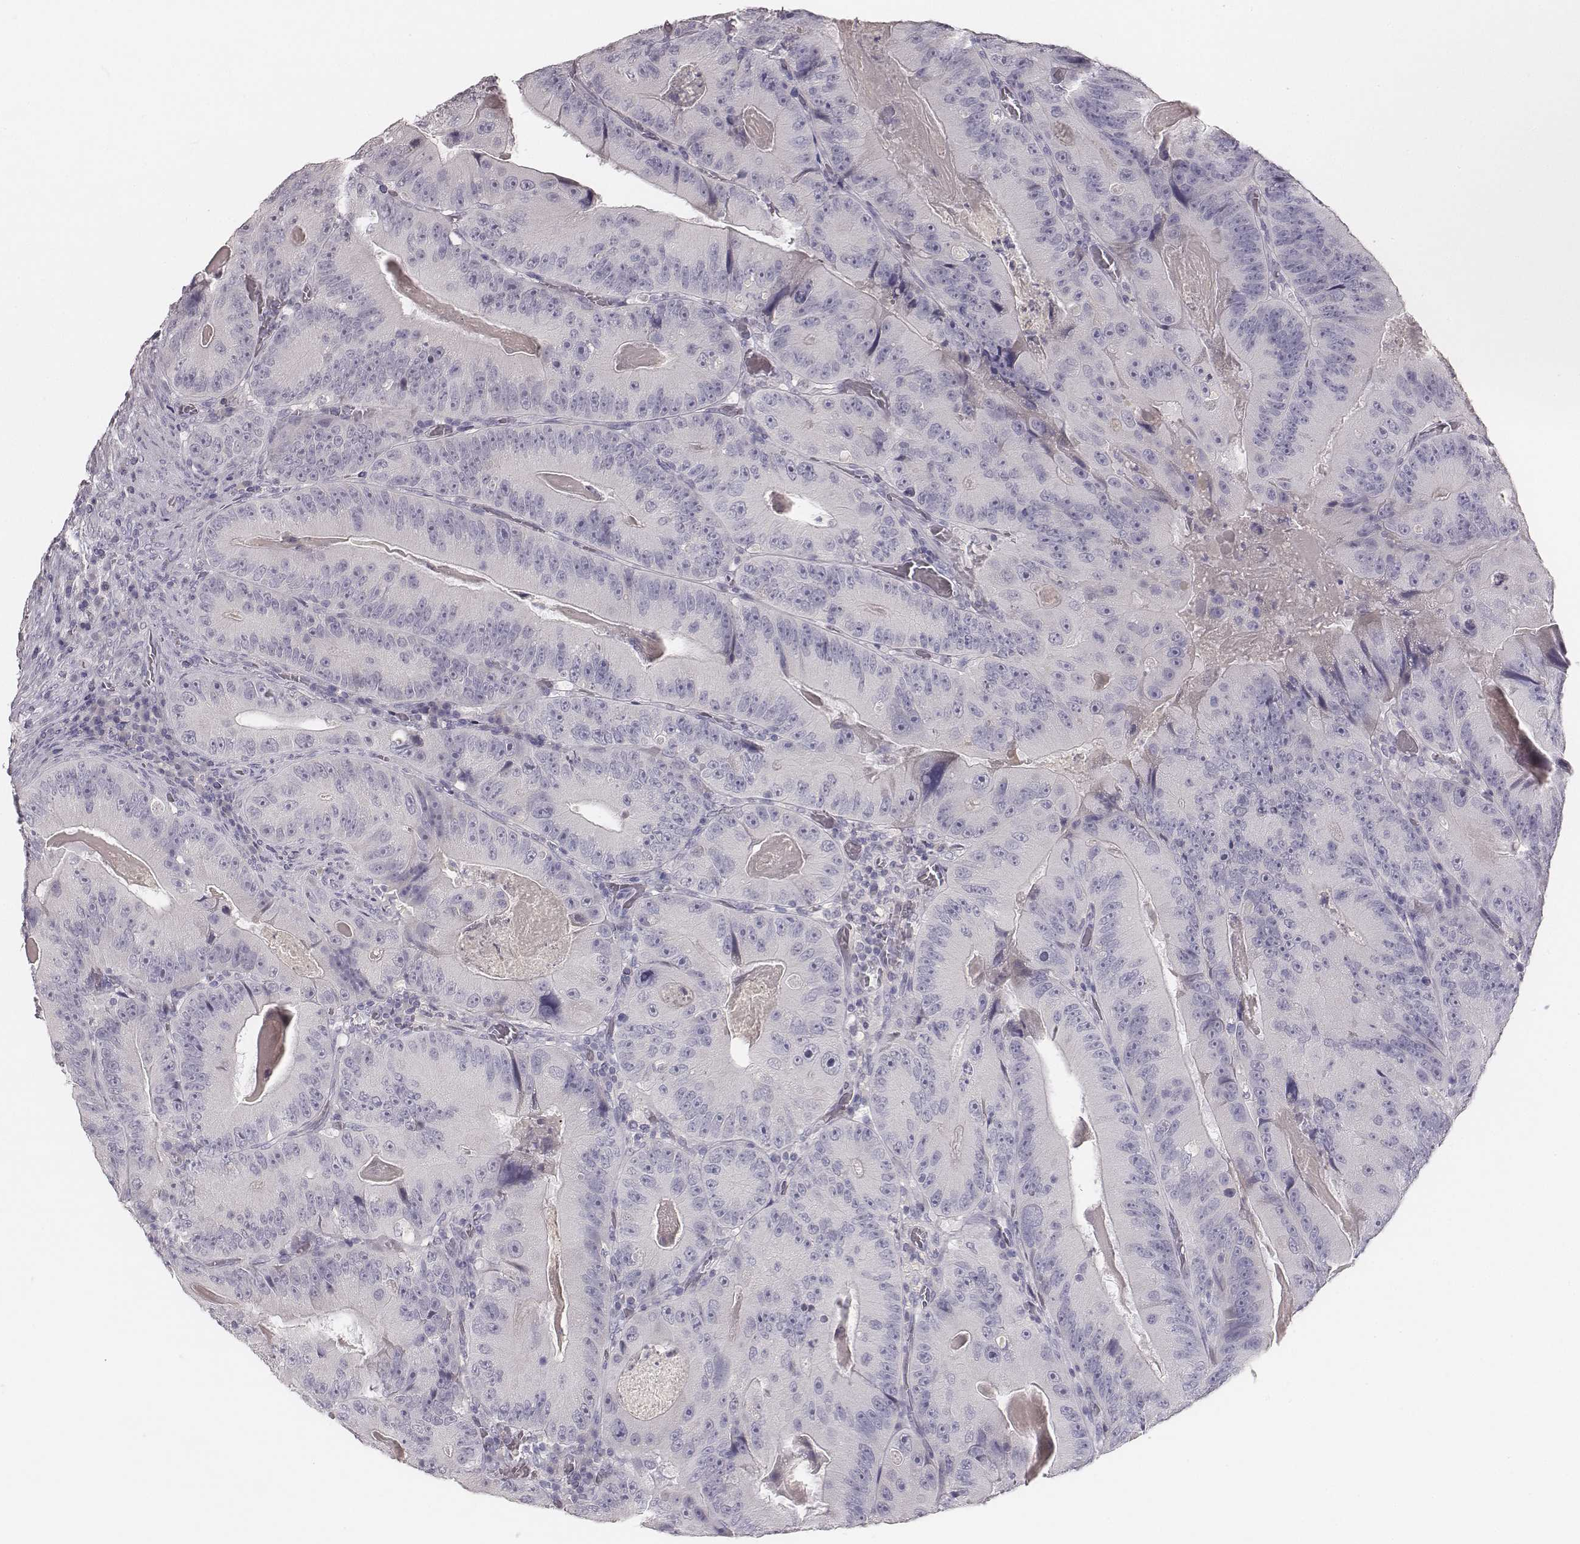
{"staining": {"intensity": "negative", "quantity": "none", "location": "none"}, "tissue": "colorectal cancer", "cell_type": "Tumor cells", "image_type": "cancer", "snomed": [{"axis": "morphology", "description": "Adenocarcinoma, NOS"}, {"axis": "topography", "description": "Colon"}], "caption": "This is an immunohistochemistry image of colorectal adenocarcinoma. There is no expression in tumor cells.", "gene": "MYH6", "patient": {"sex": "female", "age": 86}}